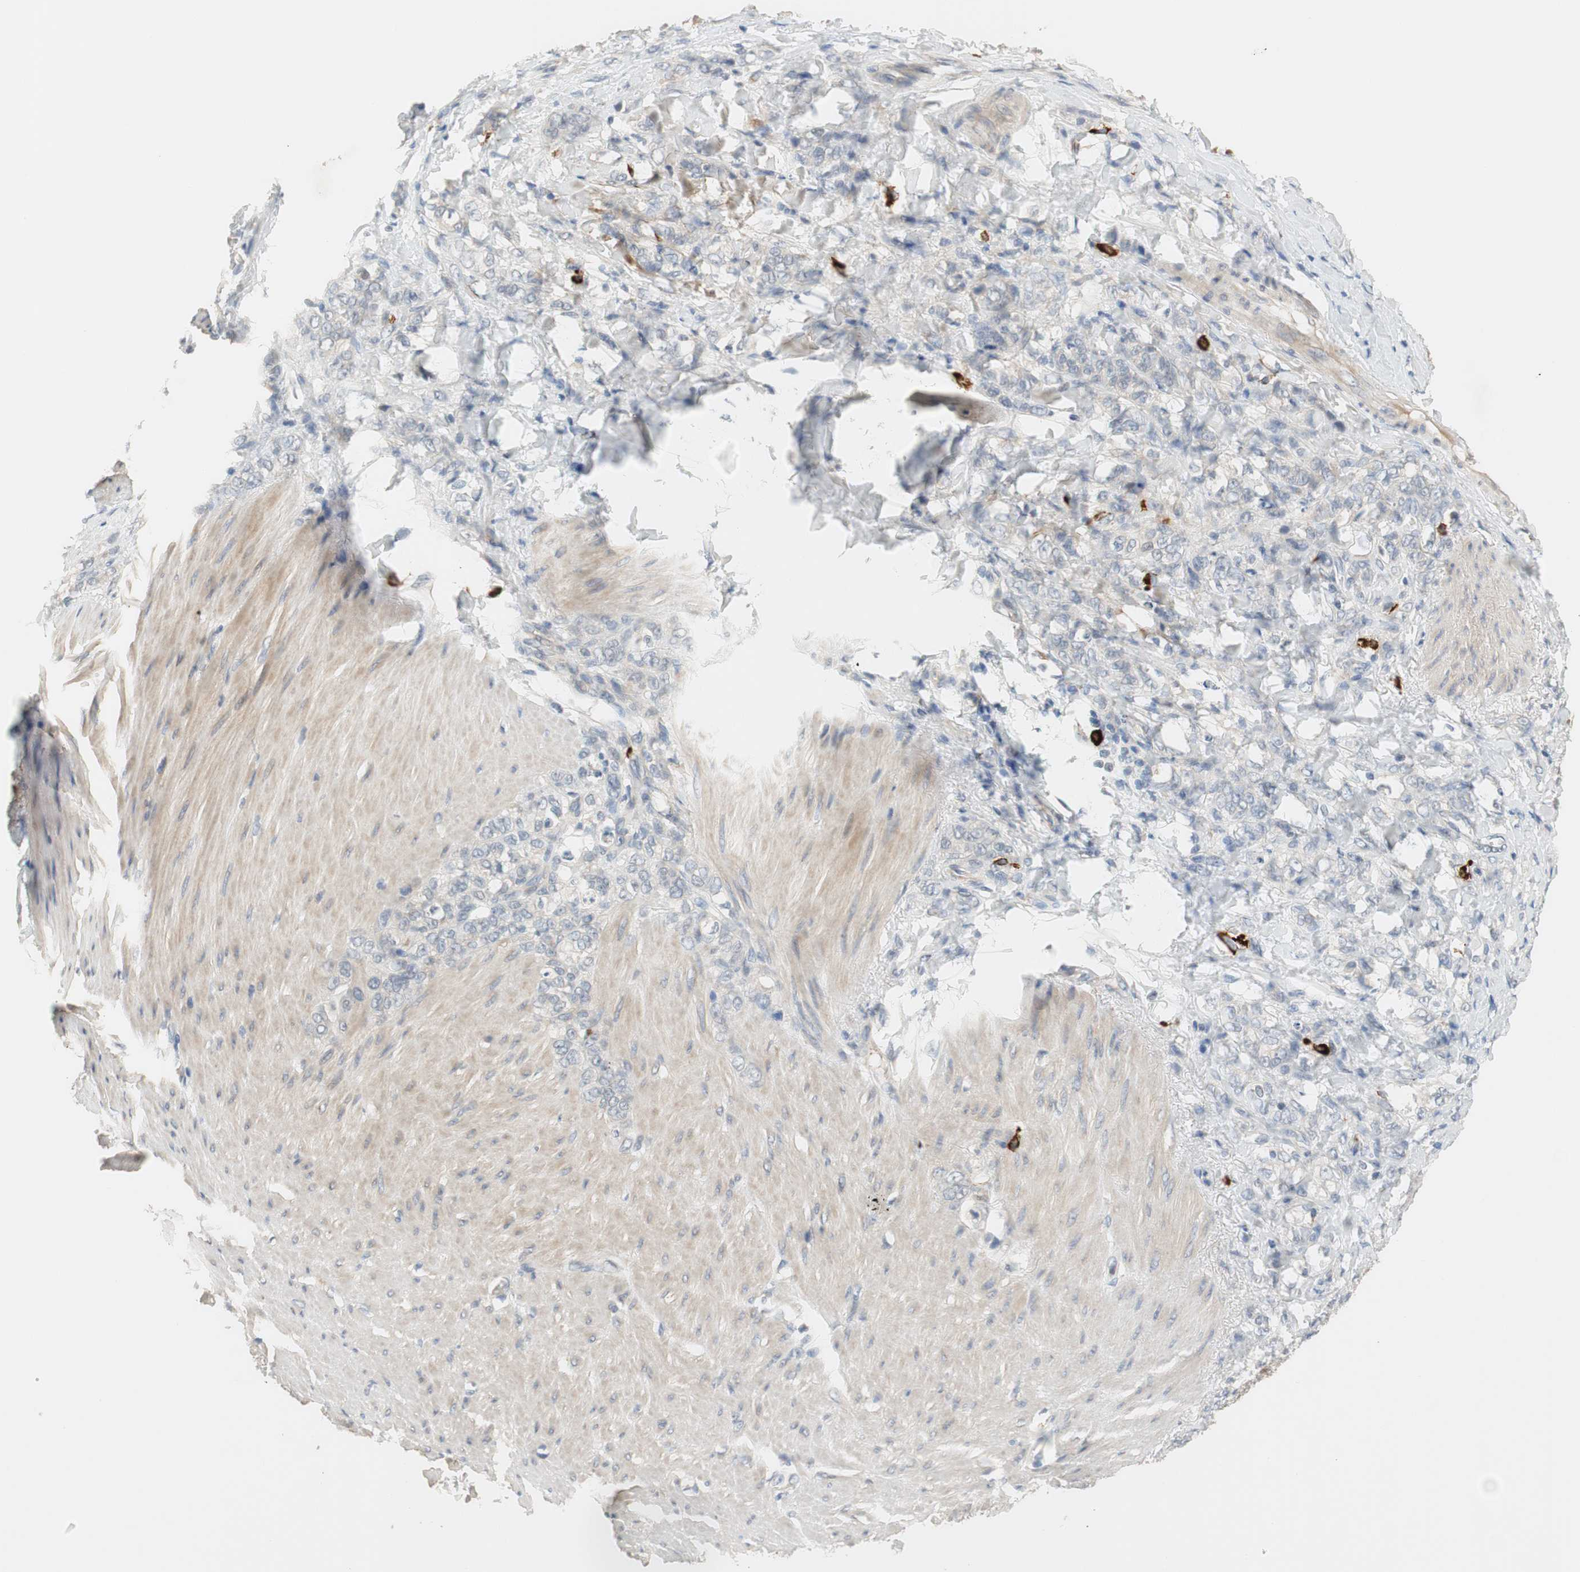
{"staining": {"intensity": "negative", "quantity": "none", "location": "none"}, "tissue": "stomach cancer", "cell_type": "Tumor cells", "image_type": "cancer", "snomed": [{"axis": "morphology", "description": "Adenocarcinoma, NOS"}, {"axis": "topography", "description": "Stomach"}], "caption": "Stomach cancer (adenocarcinoma) stained for a protein using immunohistochemistry exhibits no positivity tumor cells.", "gene": "COL12A1", "patient": {"sex": "male", "age": 82}}